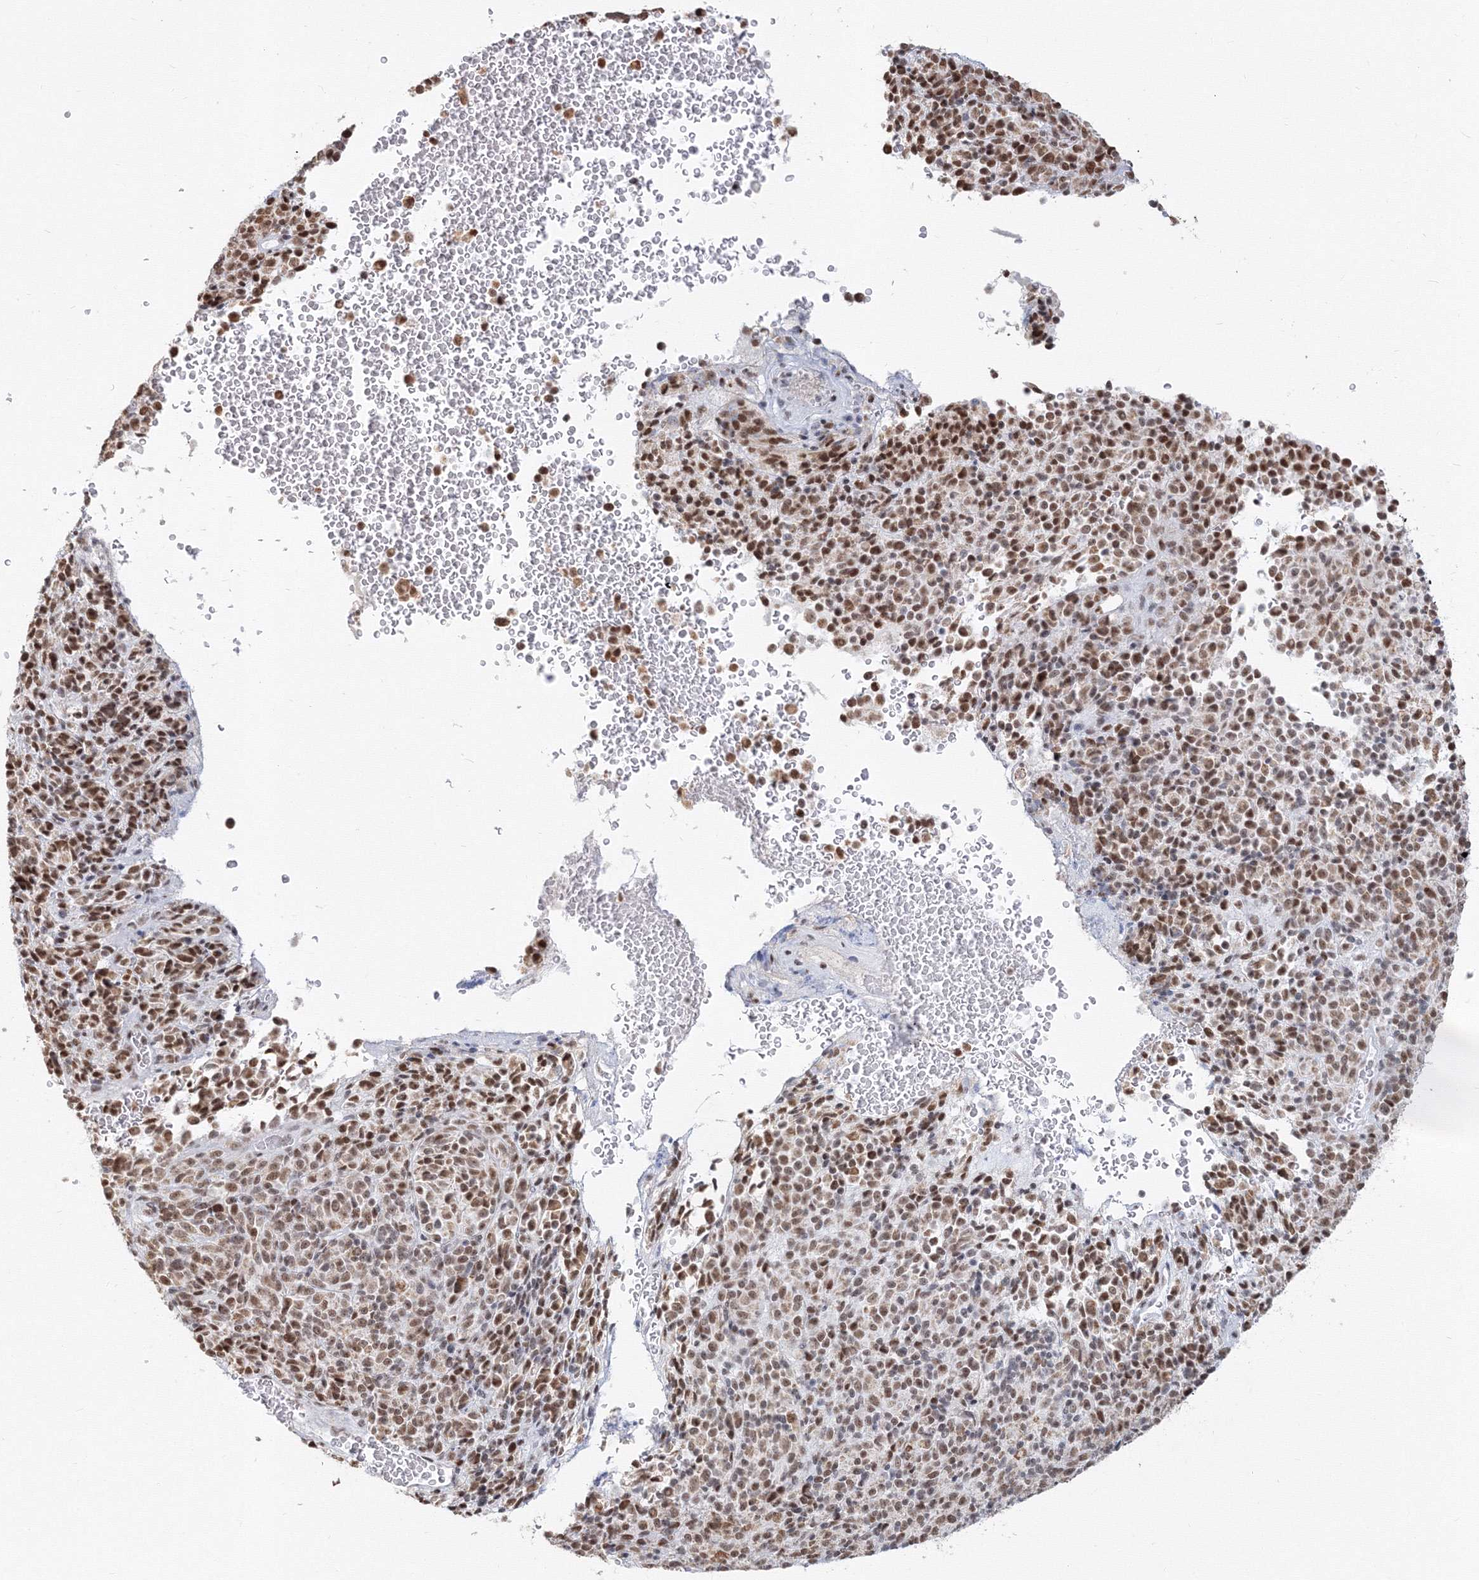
{"staining": {"intensity": "moderate", "quantity": ">75%", "location": "nuclear"}, "tissue": "melanoma", "cell_type": "Tumor cells", "image_type": "cancer", "snomed": [{"axis": "morphology", "description": "Malignant melanoma, Metastatic site"}, {"axis": "topography", "description": "Brain"}], "caption": "Tumor cells show moderate nuclear expression in about >75% of cells in malignant melanoma (metastatic site).", "gene": "PPP4R2", "patient": {"sex": "female", "age": 56}}